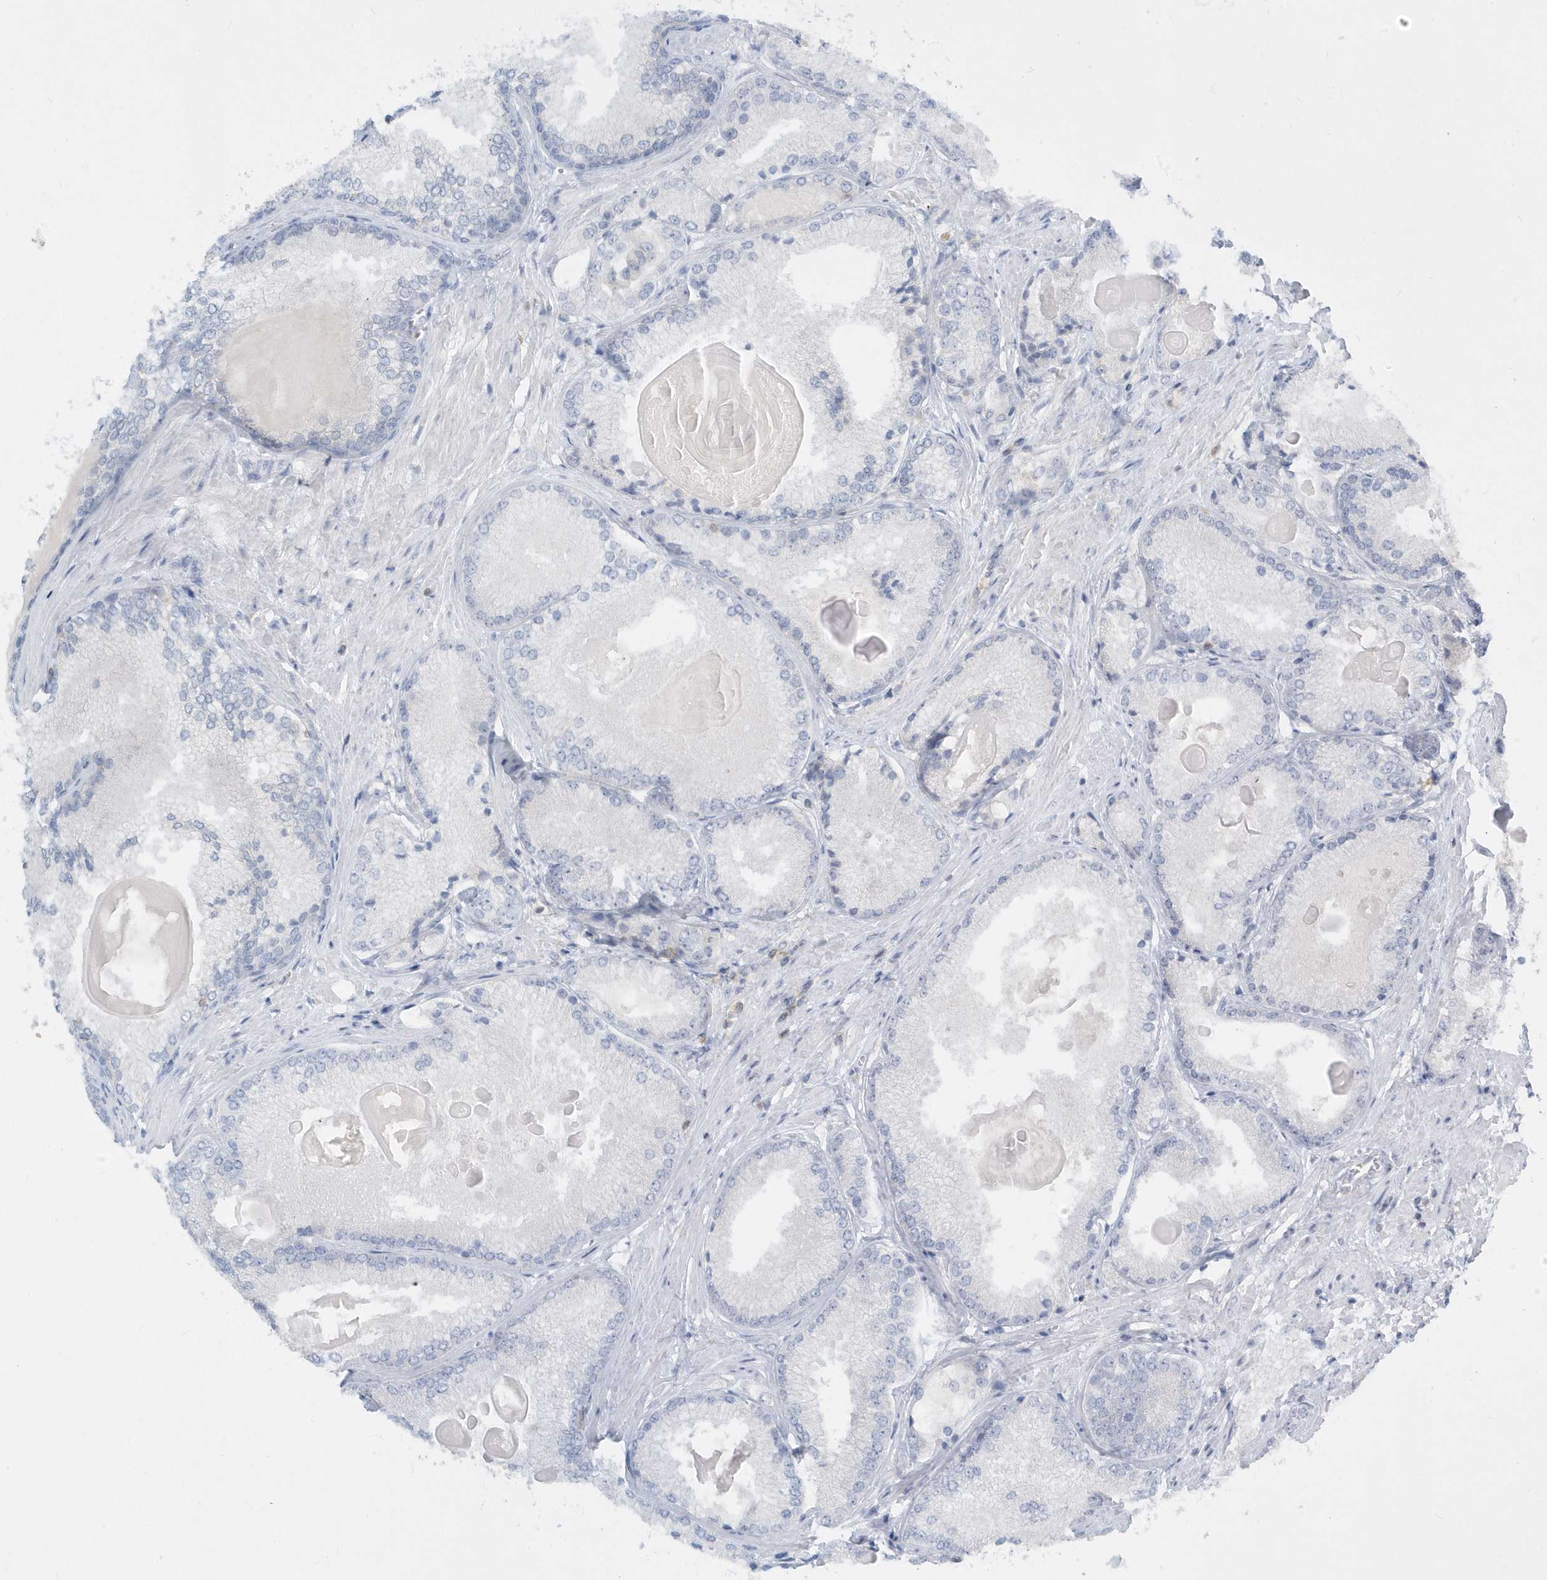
{"staining": {"intensity": "negative", "quantity": "none", "location": "none"}, "tissue": "prostate cancer", "cell_type": "Tumor cells", "image_type": "cancer", "snomed": [{"axis": "morphology", "description": "Adenocarcinoma, High grade"}, {"axis": "topography", "description": "Prostate"}], "caption": "Protein analysis of prostate cancer reveals no significant positivity in tumor cells.", "gene": "PSD4", "patient": {"sex": "male", "age": 66}}